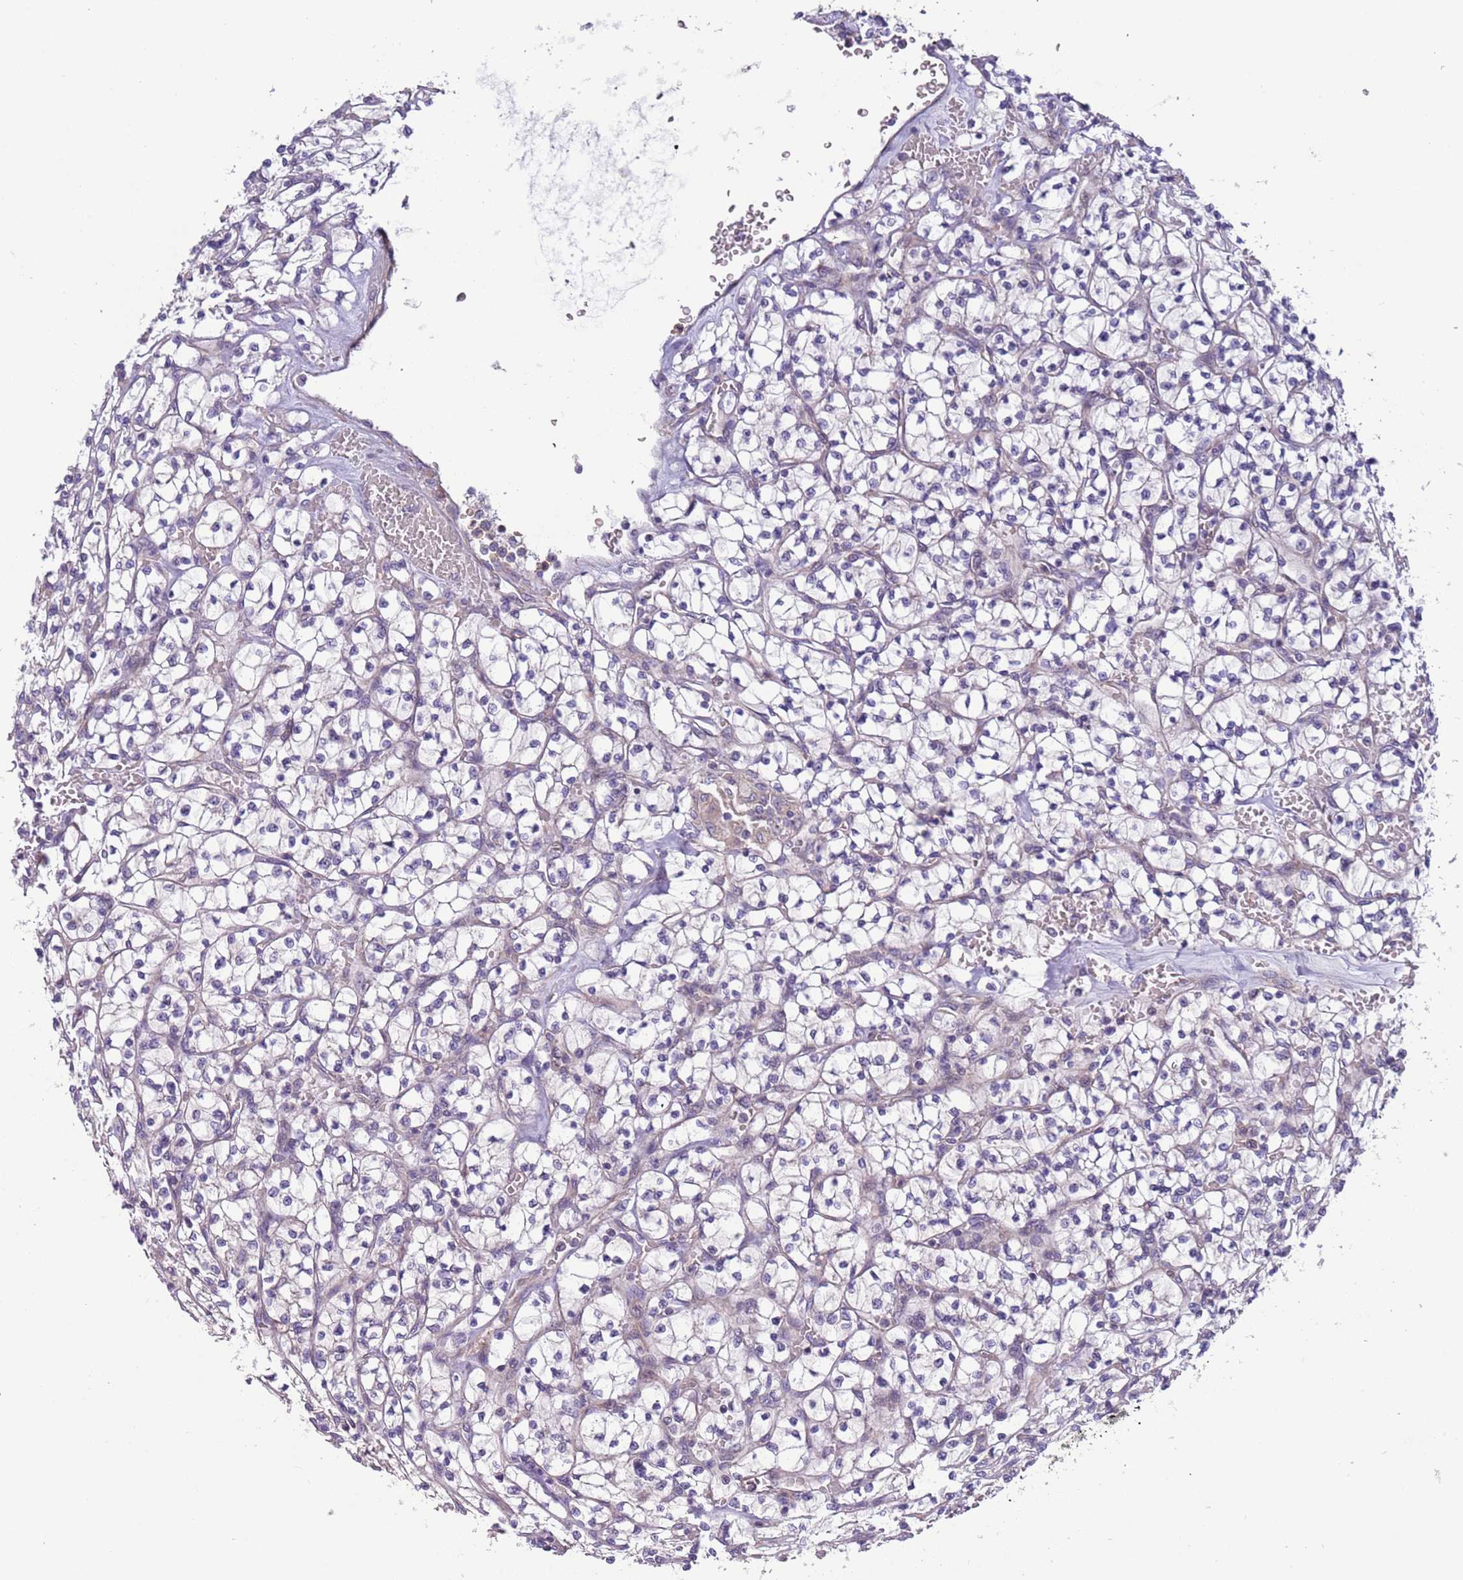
{"staining": {"intensity": "negative", "quantity": "none", "location": "none"}, "tissue": "renal cancer", "cell_type": "Tumor cells", "image_type": "cancer", "snomed": [{"axis": "morphology", "description": "Adenocarcinoma, NOS"}, {"axis": "topography", "description": "Kidney"}], "caption": "The histopathology image reveals no staining of tumor cells in renal cancer (adenocarcinoma). (Brightfield microscopy of DAB immunohistochemistry (IHC) at high magnification).", "gene": "LAMB4", "patient": {"sex": "female", "age": 64}}